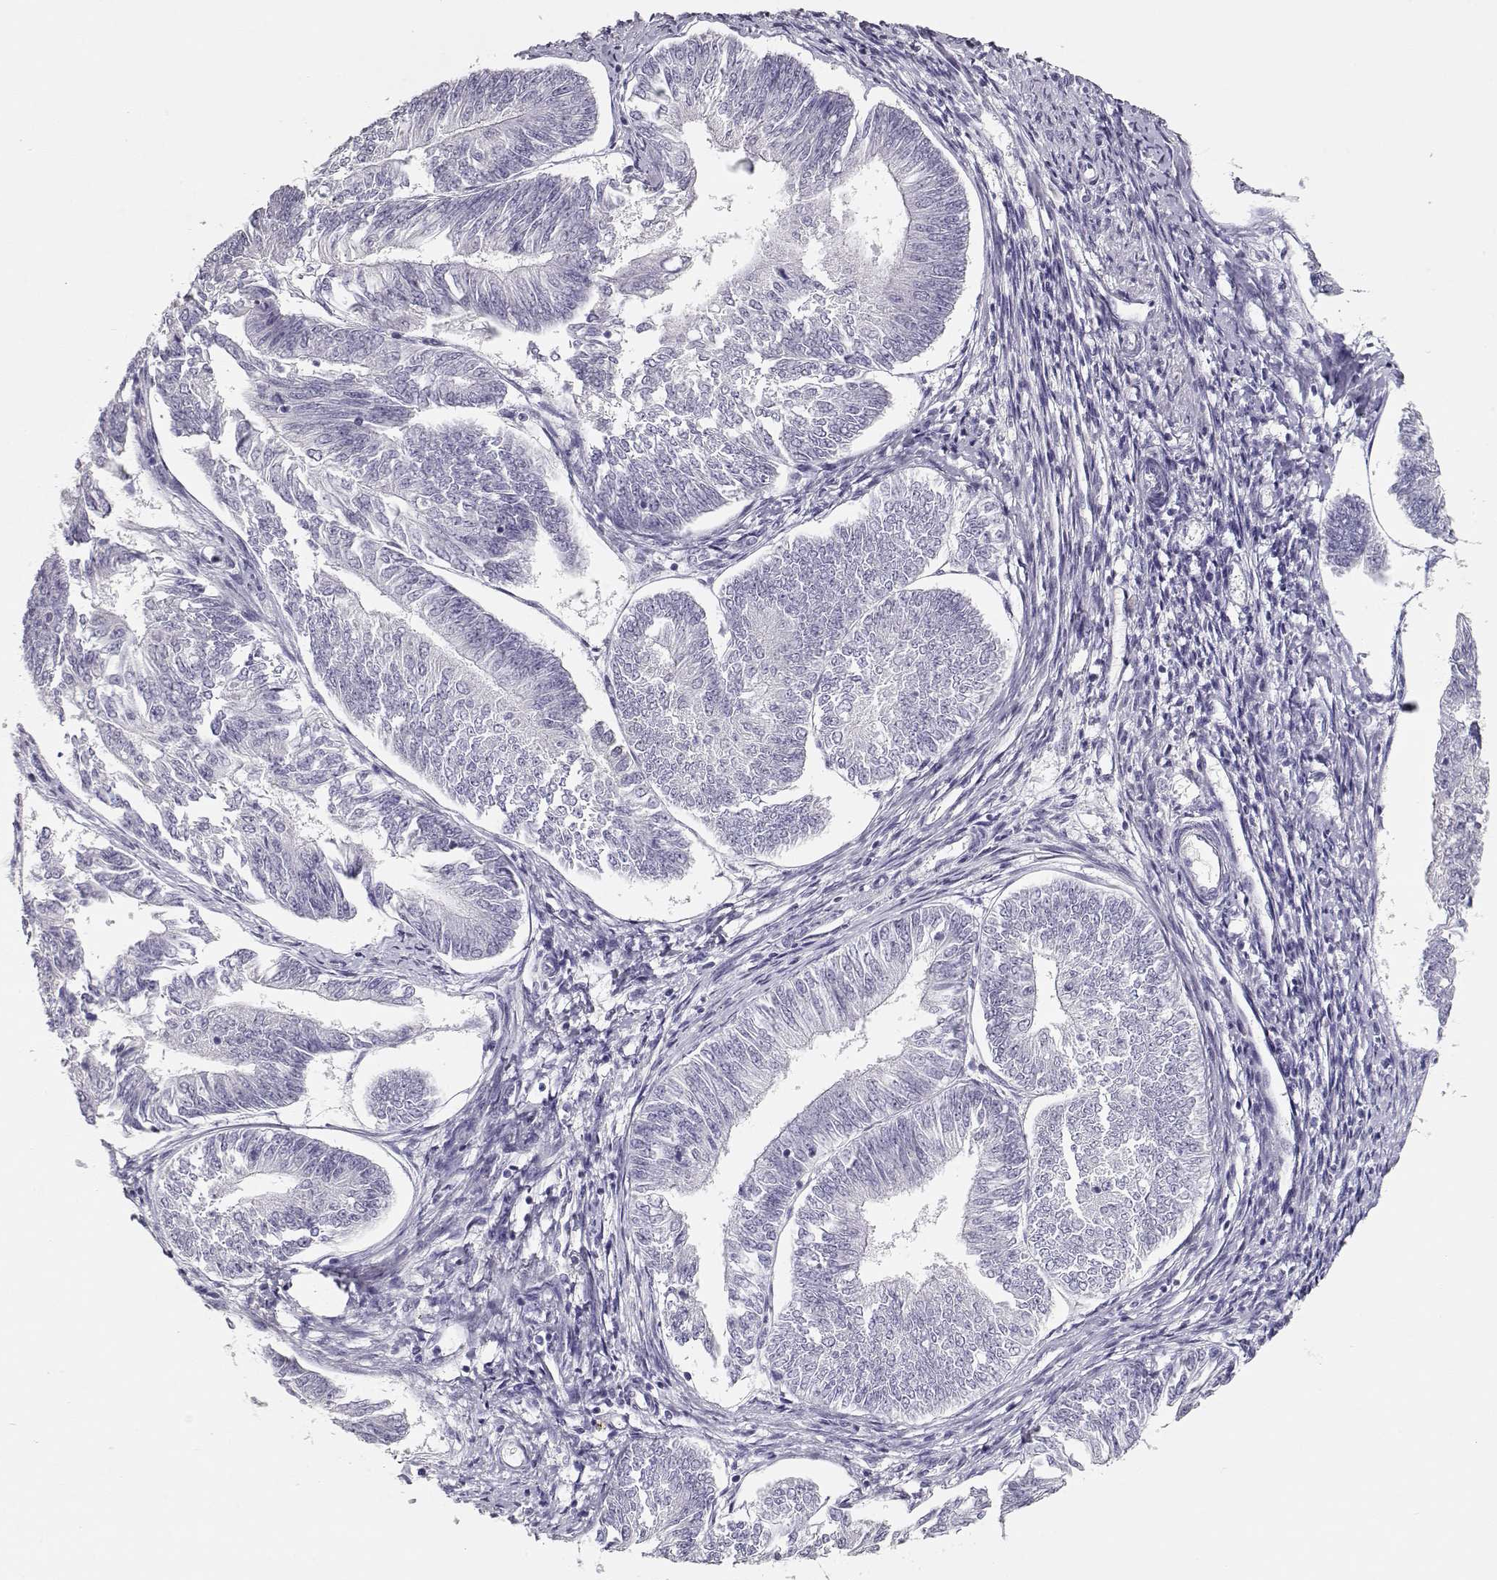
{"staining": {"intensity": "negative", "quantity": "none", "location": "none"}, "tissue": "endometrial cancer", "cell_type": "Tumor cells", "image_type": "cancer", "snomed": [{"axis": "morphology", "description": "Adenocarcinoma, NOS"}, {"axis": "topography", "description": "Endometrium"}], "caption": "IHC of human endometrial cancer reveals no staining in tumor cells.", "gene": "MAGEC1", "patient": {"sex": "female", "age": 58}}